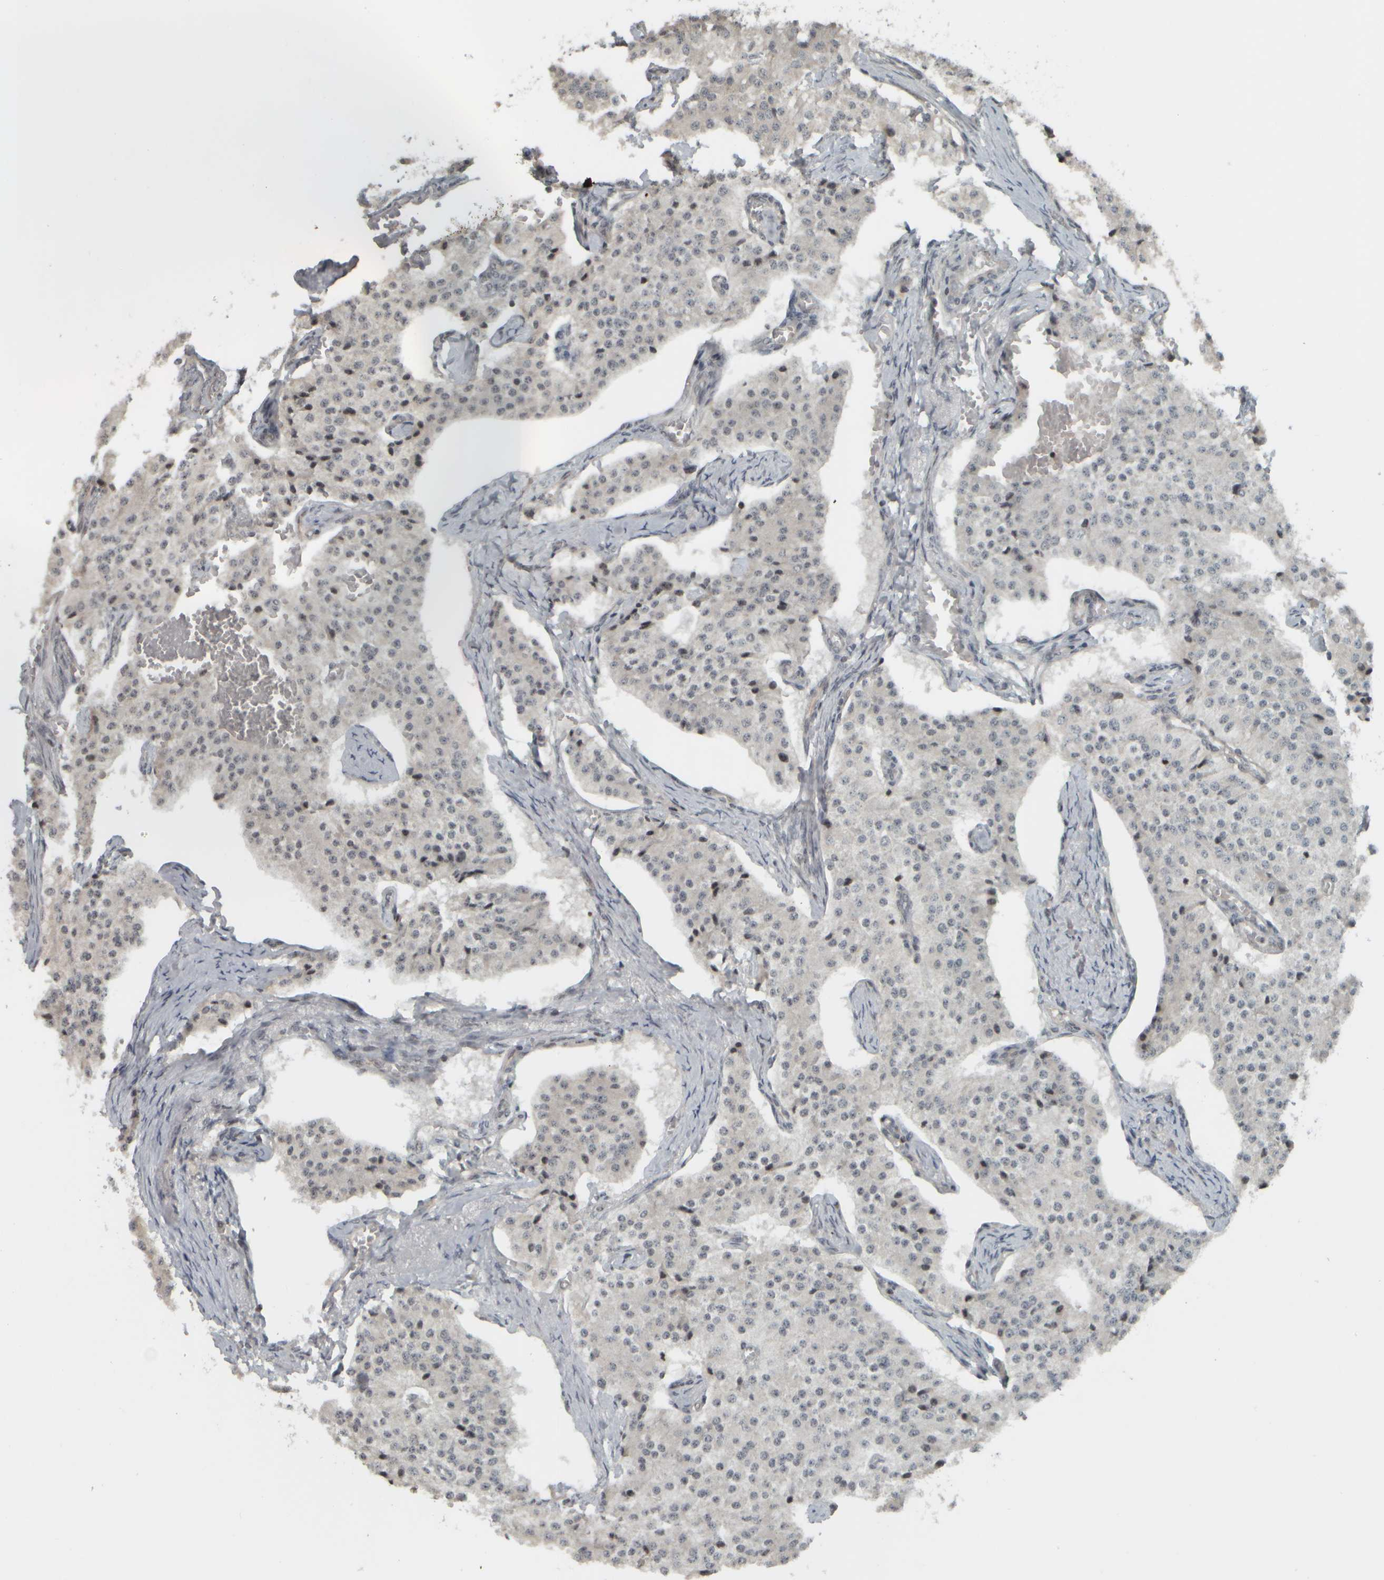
{"staining": {"intensity": "negative", "quantity": "none", "location": "none"}, "tissue": "carcinoid", "cell_type": "Tumor cells", "image_type": "cancer", "snomed": [{"axis": "morphology", "description": "Carcinoid, malignant, NOS"}, {"axis": "topography", "description": "Colon"}], "caption": "Immunohistochemistry photomicrograph of neoplastic tissue: human malignant carcinoid stained with DAB demonstrates no significant protein expression in tumor cells.", "gene": "NAPG", "patient": {"sex": "female", "age": 52}}